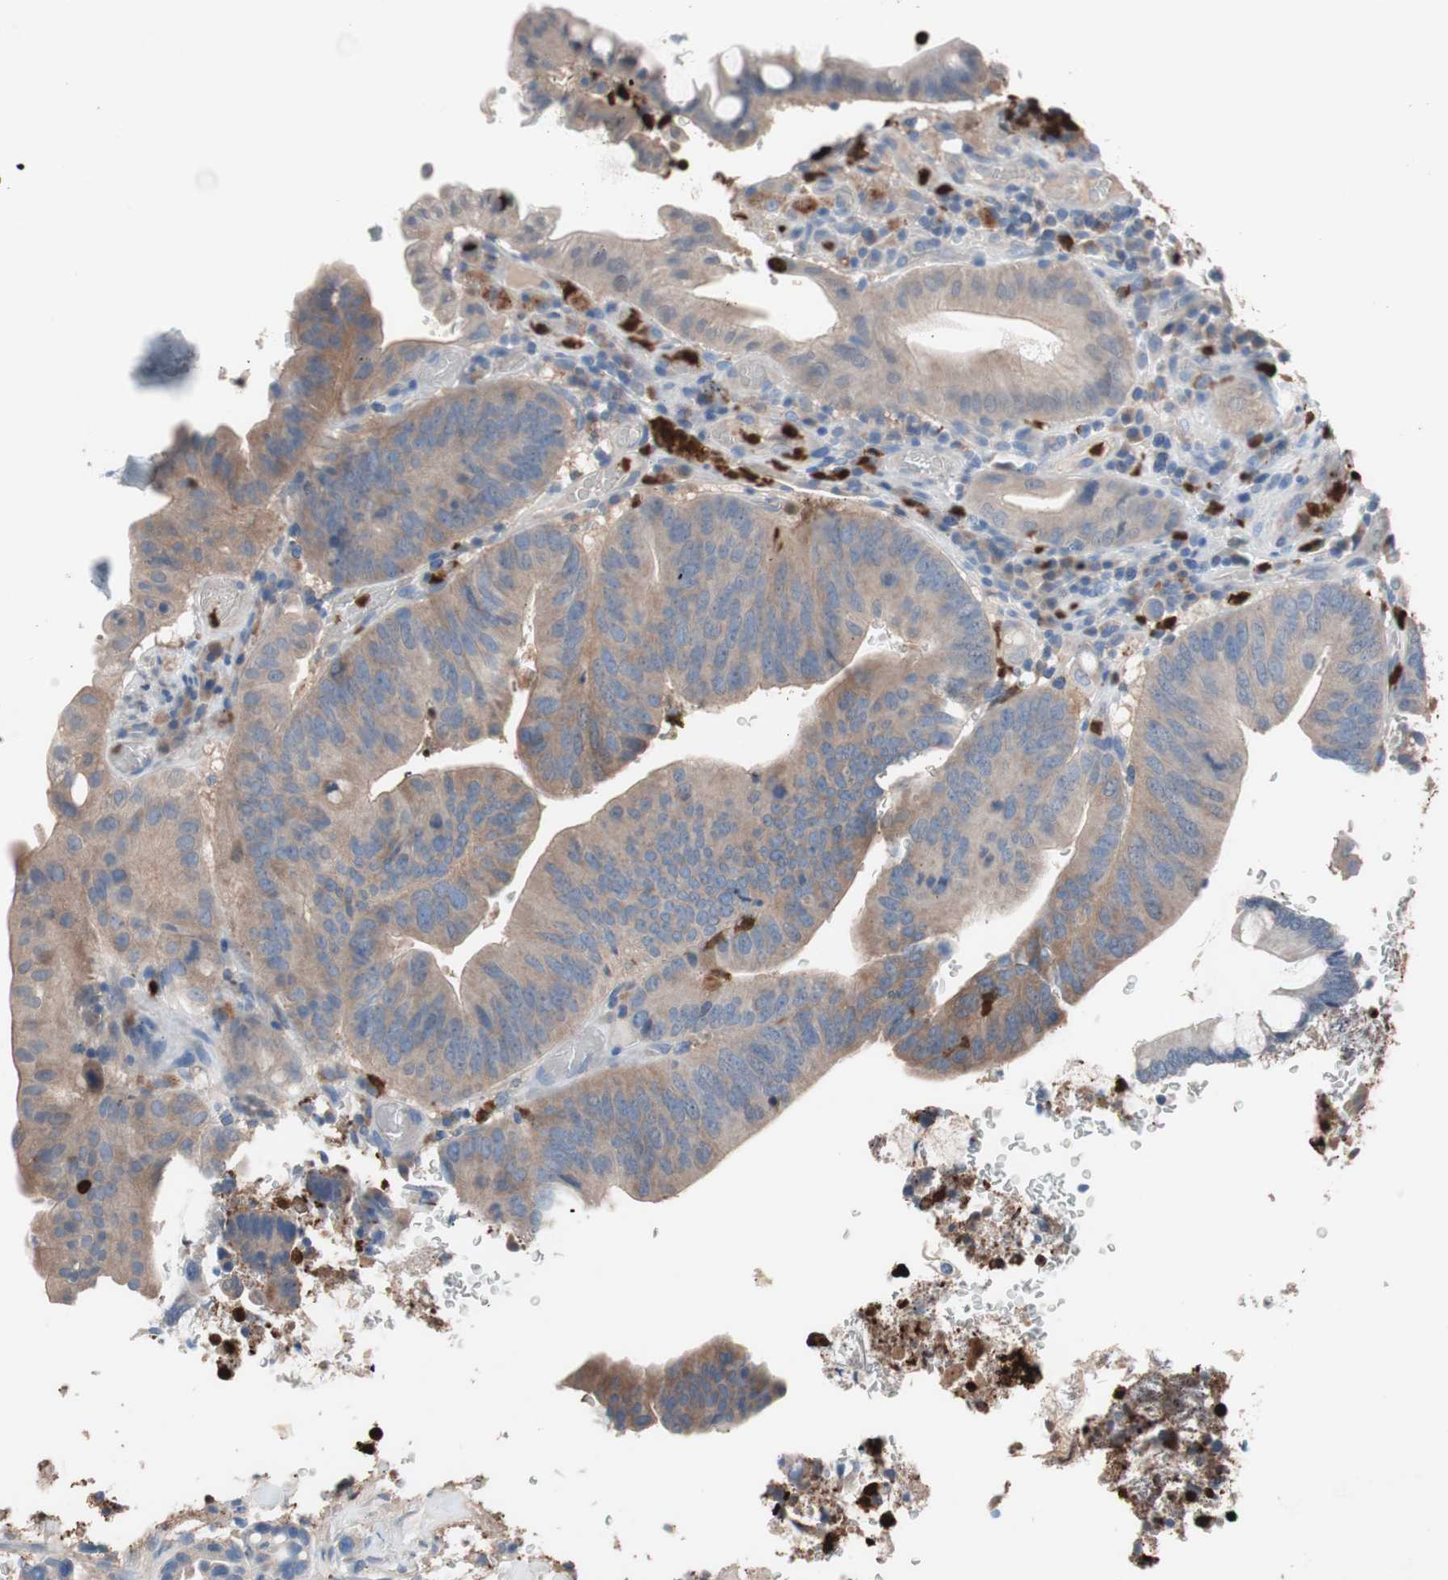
{"staining": {"intensity": "weak", "quantity": ">75%", "location": "cytoplasmic/membranous"}, "tissue": "colorectal cancer", "cell_type": "Tumor cells", "image_type": "cancer", "snomed": [{"axis": "morphology", "description": "Normal tissue, NOS"}, {"axis": "morphology", "description": "Adenocarcinoma, NOS"}, {"axis": "topography", "description": "Colon"}], "caption": "Tumor cells reveal low levels of weak cytoplasmic/membranous staining in about >75% of cells in human colorectal adenocarcinoma.", "gene": "CLEC4D", "patient": {"sex": "male", "age": 82}}